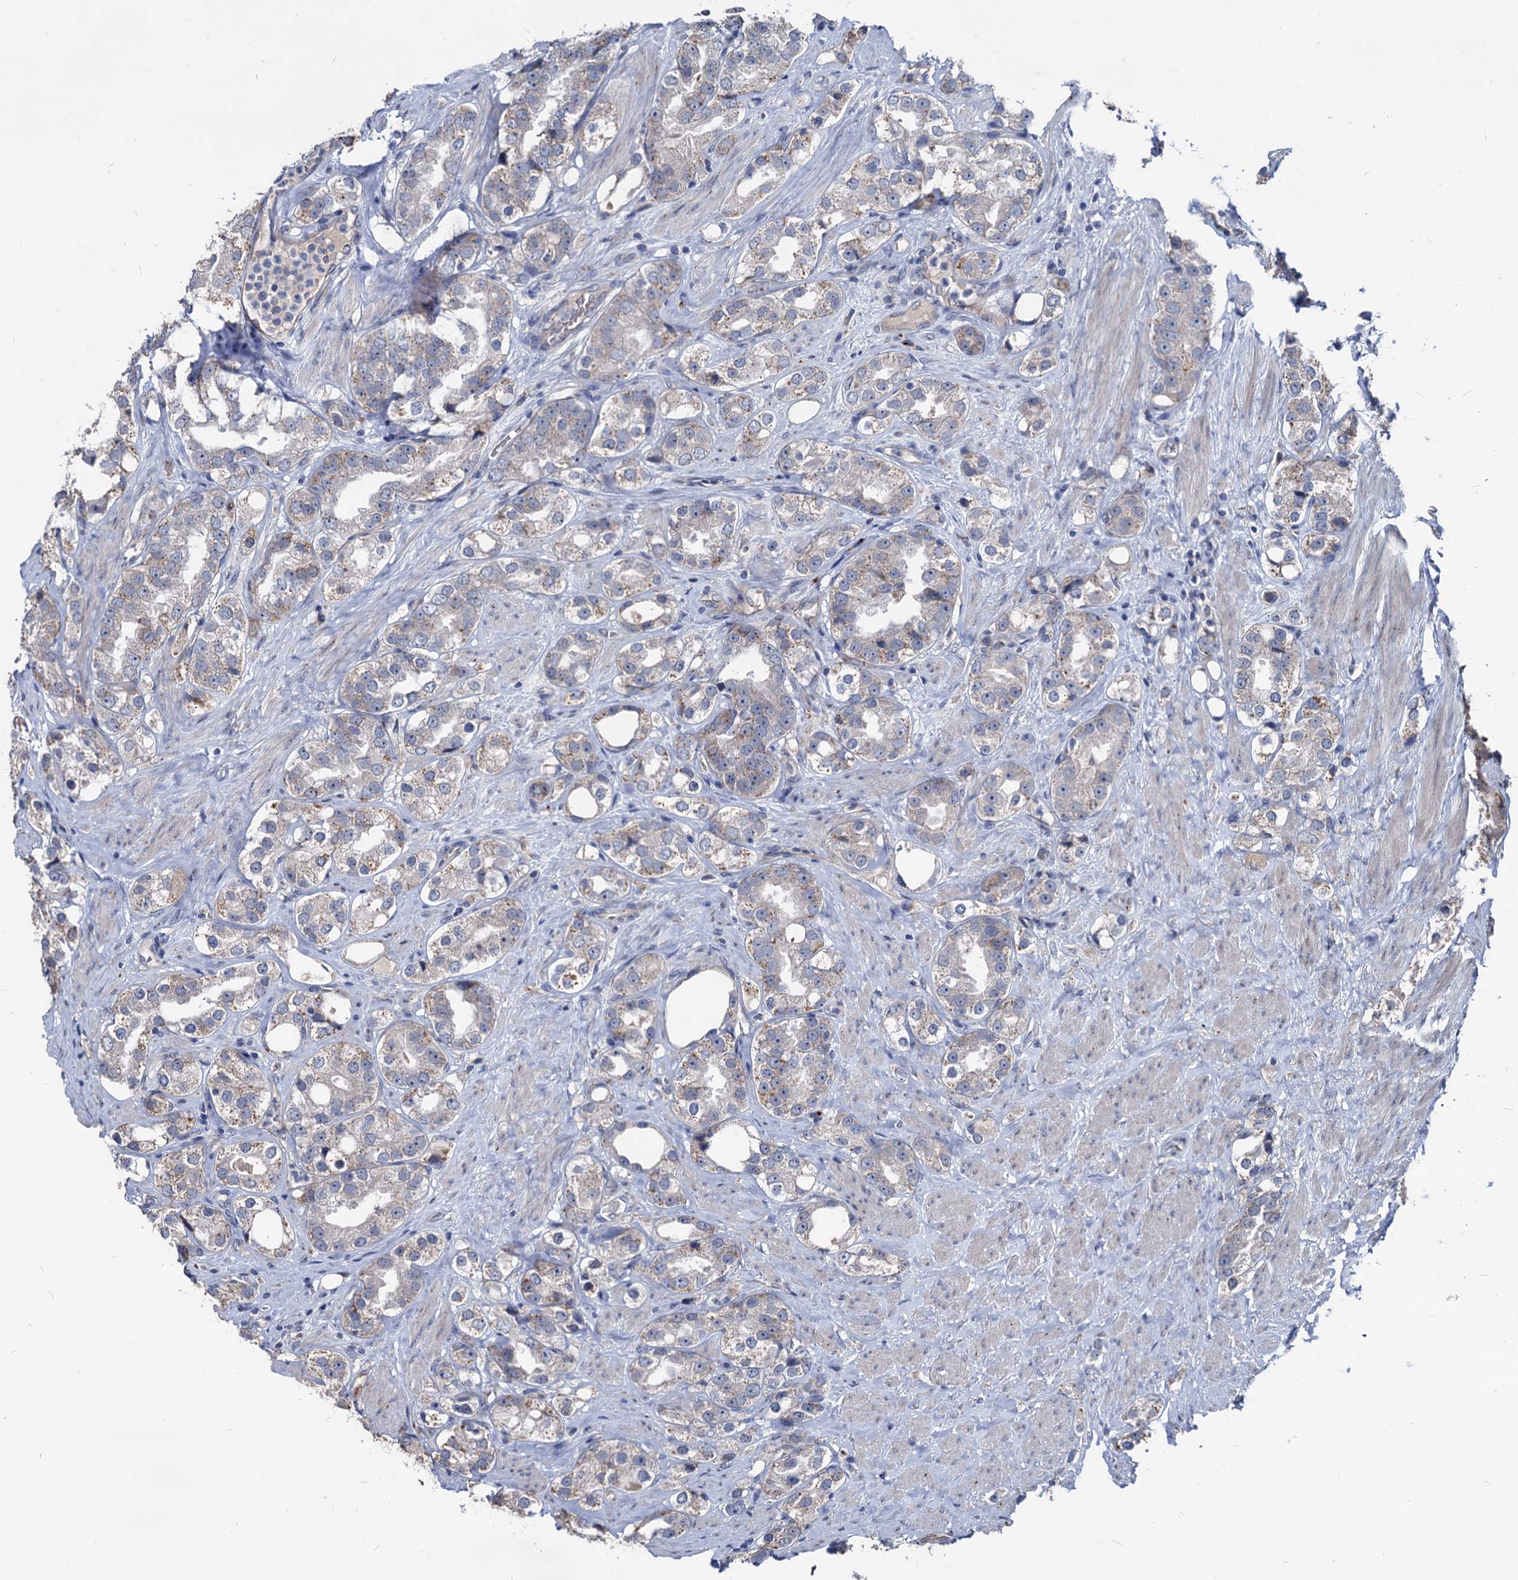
{"staining": {"intensity": "weak", "quantity": "<25%", "location": "cytoplasmic/membranous"}, "tissue": "prostate cancer", "cell_type": "Tumor cells", "image_type": "cancer", "snomed": [{"axis": "morphology", "description": "Adenocarcinoma, NOS"}, {"axis": "topography", "description": "Prostate"}], "caption": "Immunohistochemical staining of human prostate cancer (adenocarcinoma) shows no significant staining in tumor cells. Nuclei are stained in blue.", "gene": "SMAGP", "patient": {"sex": "male", "age": 79}}